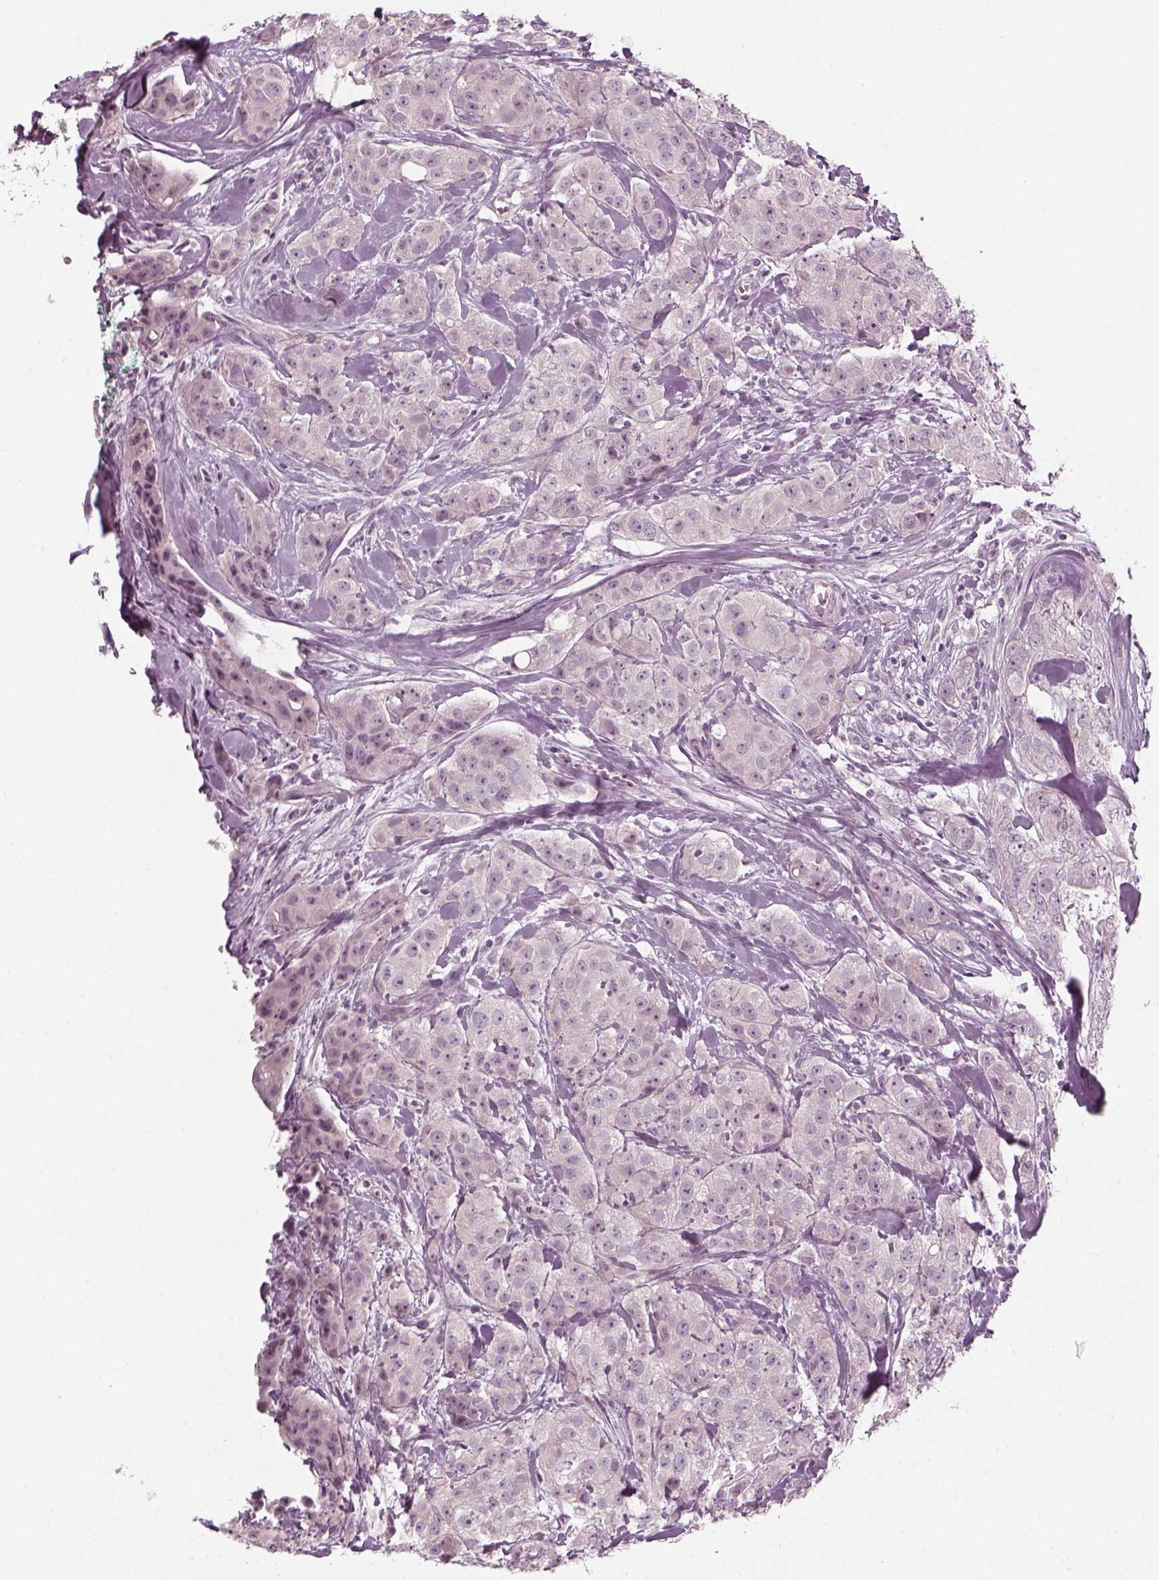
{"staining": {"intensity": "negative", "quantity": "none", "location": "none"}, "tissue": "breast cancer", "cell_type": "Tumor cells", "image_type": "cancer", "snomed": [{"axis": "morphology", "description": "Duct carcinoma"}, {"axis": "topography", "description": "Breast"}], "caption": "Immunohistochemistry histopathology image of neoplastic tissue: human breast cancer (intraductal carcinoma) stained with DAB reveals no significant protein staining in tumor cells.", "gene": "PNMT", "patient": {"sex": "female", "age": 43}}